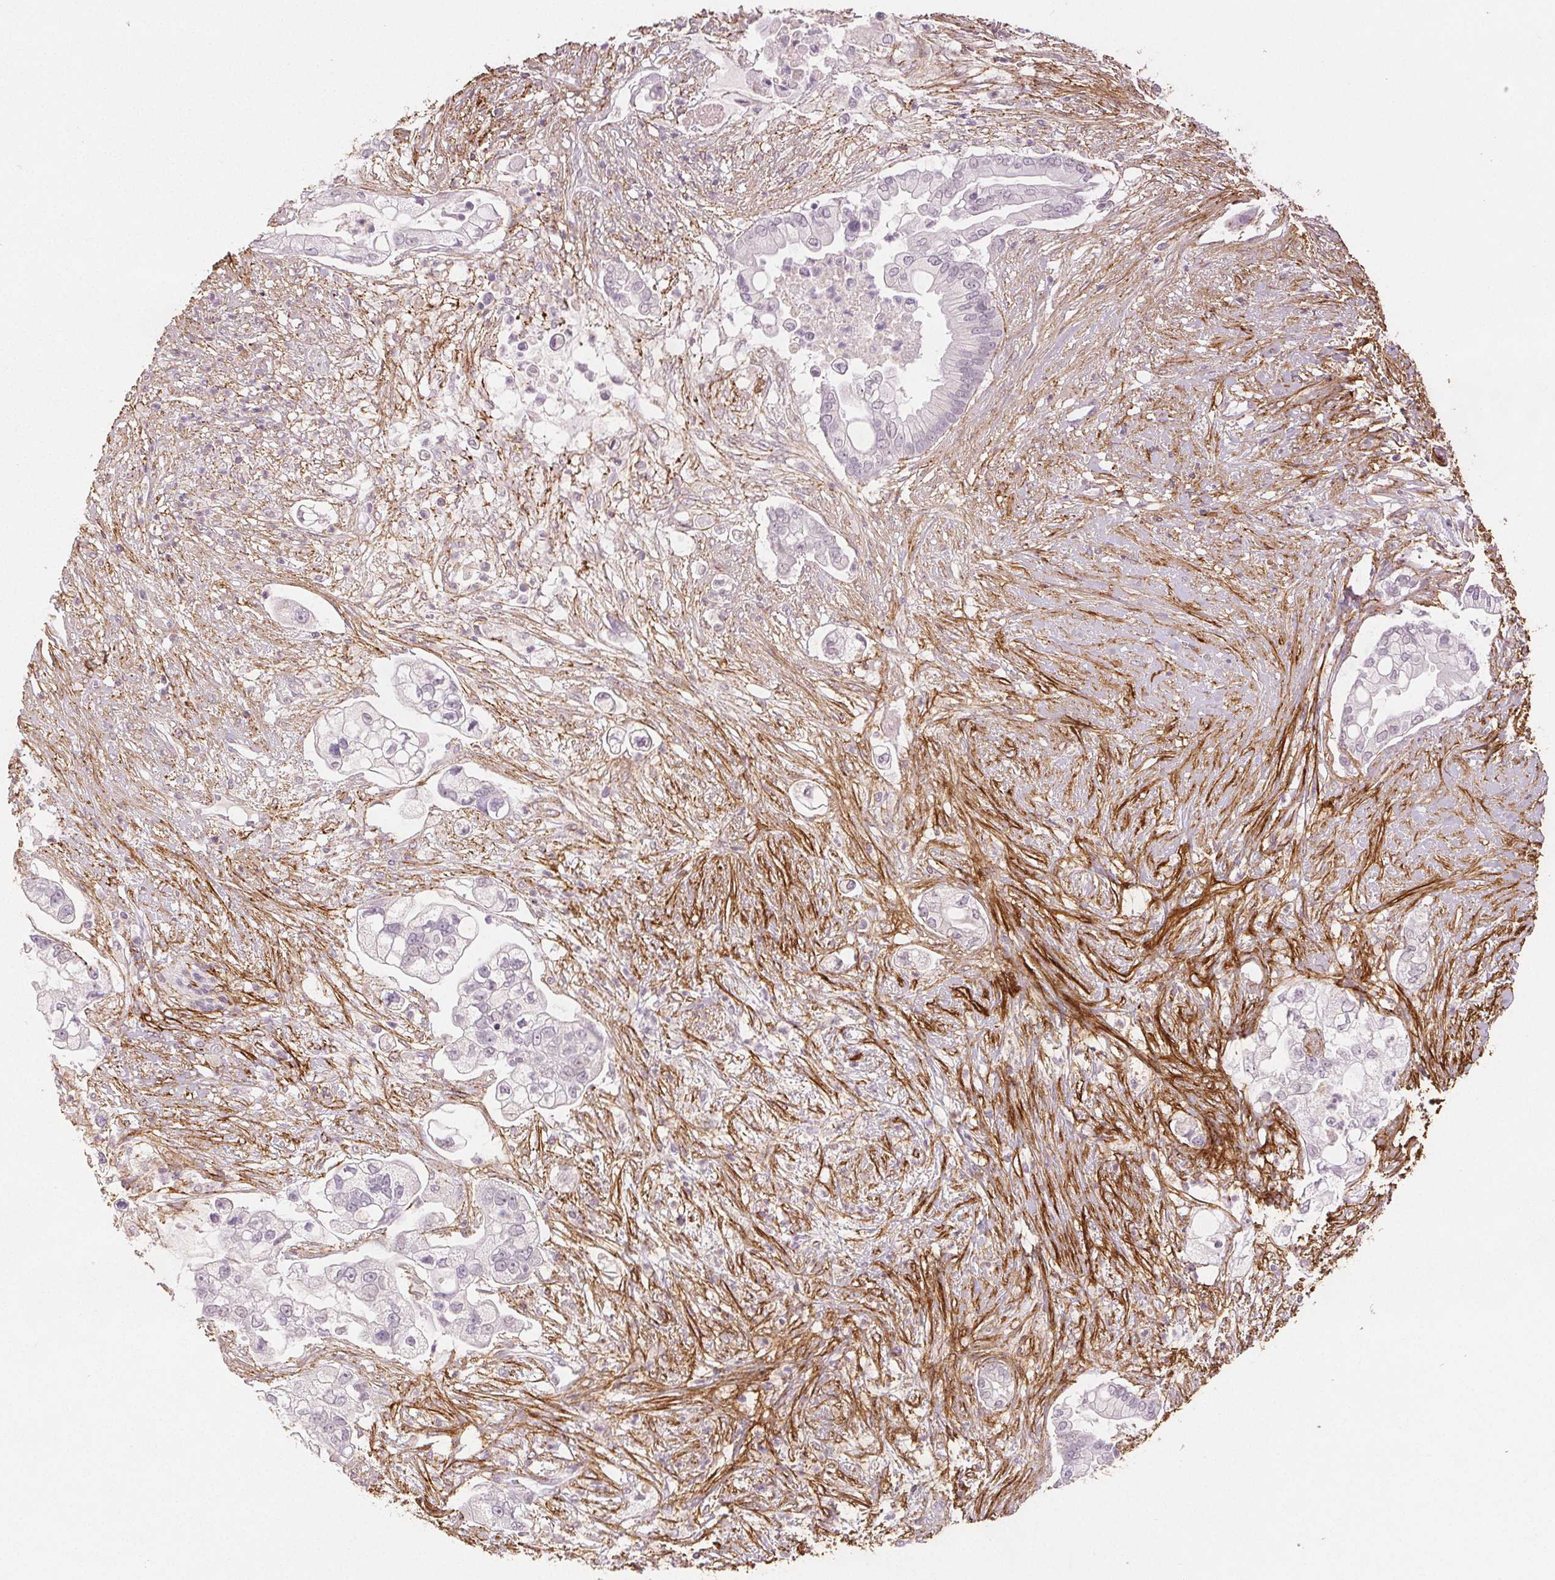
{"staining": {"intensity": "negative", "quantity": "none", "location": "none"}, "tissue": "pancreatic cancer", "cell_type": "Tumor cells", "image_type": "cancer", "snomed": [{"axis": "morphology", "description": "Adenocarcinoma, NOS"}, {"axis": "topography", "description": "Pancreas"}], "caption": "The image shows no significant expression in tumor cells of adenocarcinoma (pancreatic).", "gene": "FBN1", "patient": {"sex": "female", "age": 69}}